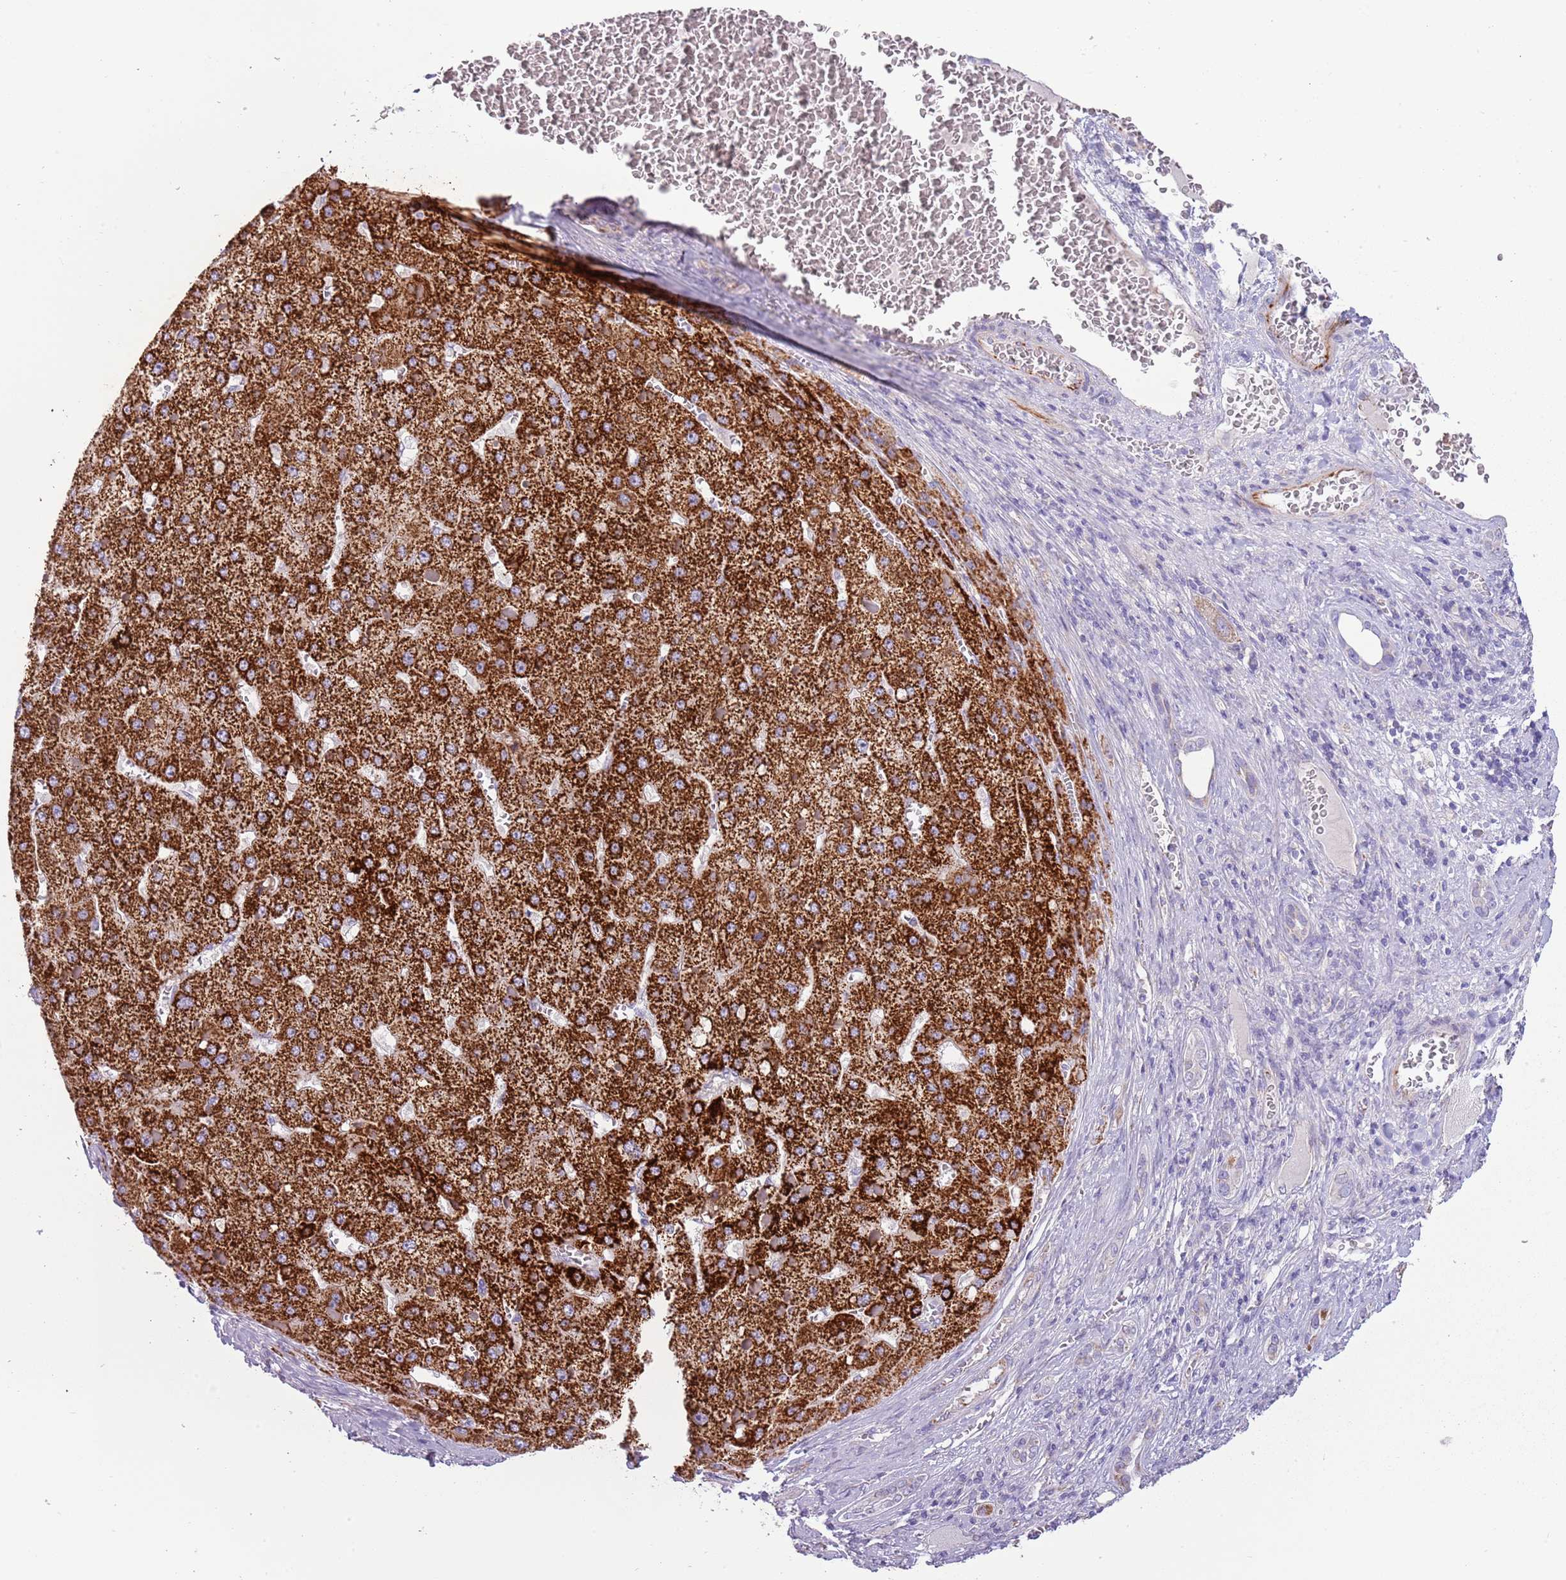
{"staining": {"intensity": "strong", "quantity": ">75%", "location": "cytoplasmic/membranous"}, "tissue": "liver cancer", "cell_type": "Tumor cells", "image_type": "cancer", "snomed": [{"axis": "morphology", "description": "Carcinoma, Hepatocellular, NOS"}, {"axis": "topography", "description": "Liver"}], "caption": "Immunohistochemical staining of human hepatocellular carcinoma (liver) reveals high levels of strong cytoplasmic/membranous staining in about >75% of tumor cells. (IHC, brightfield microscopy, high magnification).", "gene": "RNF222", "patient": {"sex": "female", "age": 73}}